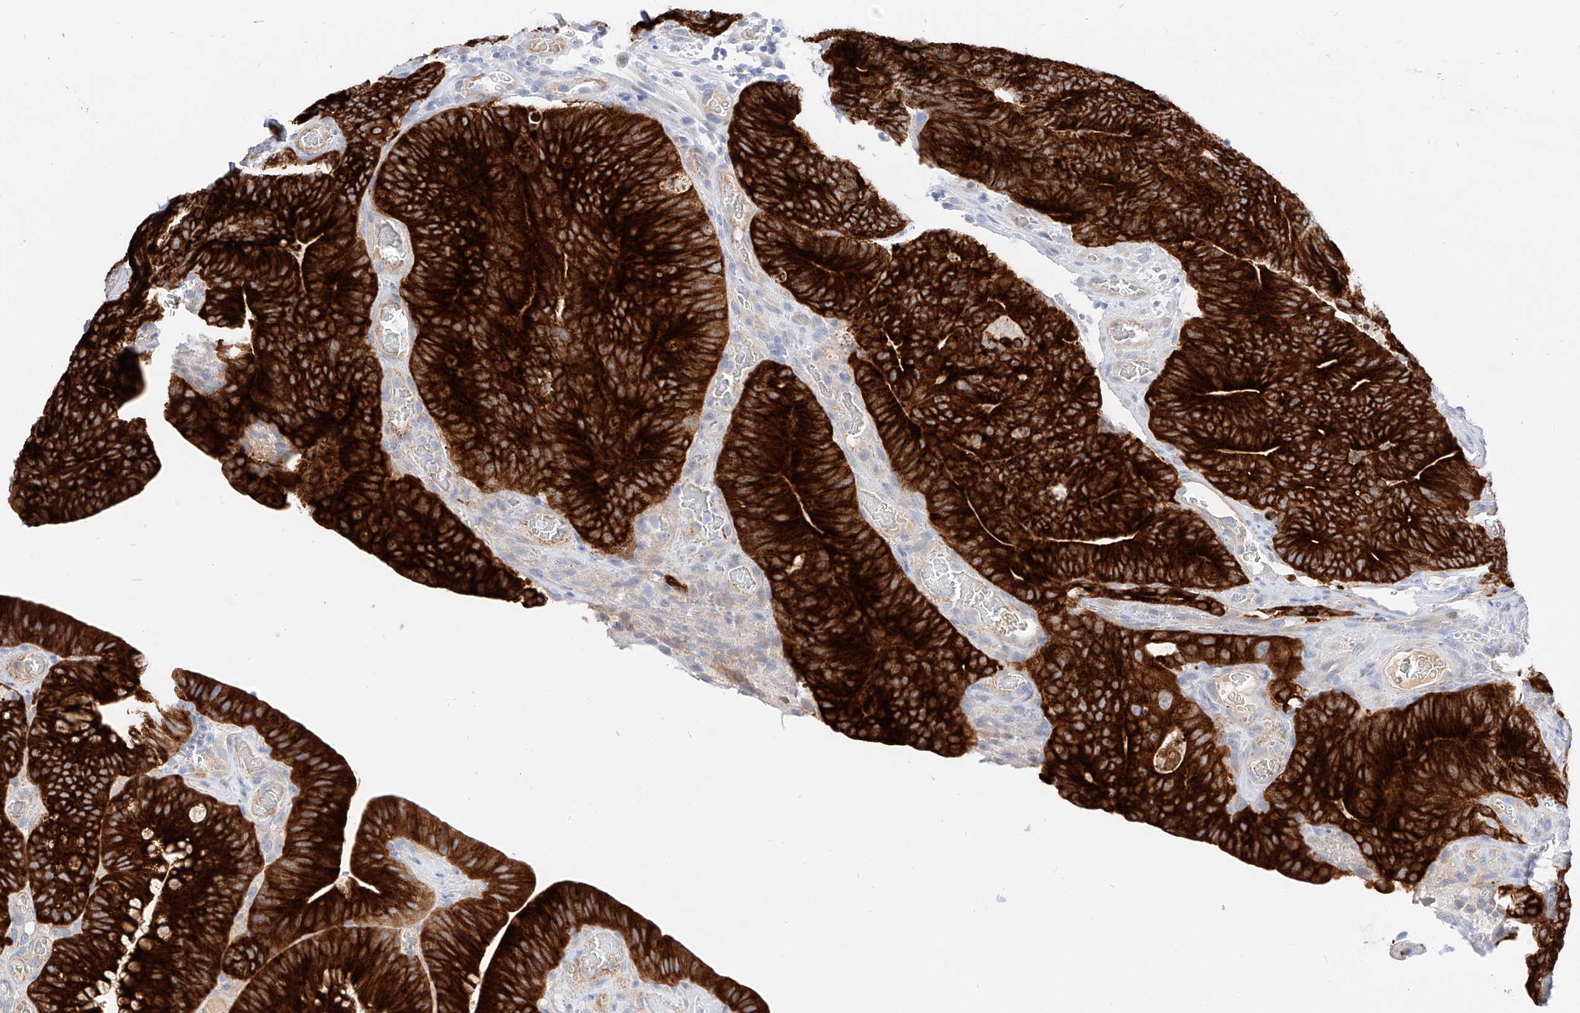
{"staining": {"intensity": "strong", "quantity": ">75%", "location": "cytoplasmic/membranous"}, "tissue": "colorectal cancer", "cell_type": "Tumor cells", "image_type": "cancer", "snomed": [{"axis": "morphology", "description": "Normal tissue, NOS"}, {"axis": "topography", "description": "Colon"}], "caption": "High-magnification brightfield microscopy of colorectal cancer stained with DAB (3,3'-diaminobenzidine) (brown) and counterstained with hematoxylin (blue). tumor cells exhibit strong cytoplasmic/membranous positivity is identified in about>75% of cells. (DAB (3,3'-diaminobenzidine) = brown stain, brightfield microscopy at high magnification).", "gene": "MAP7", "patient": {"sex": "female", "age": 82}}